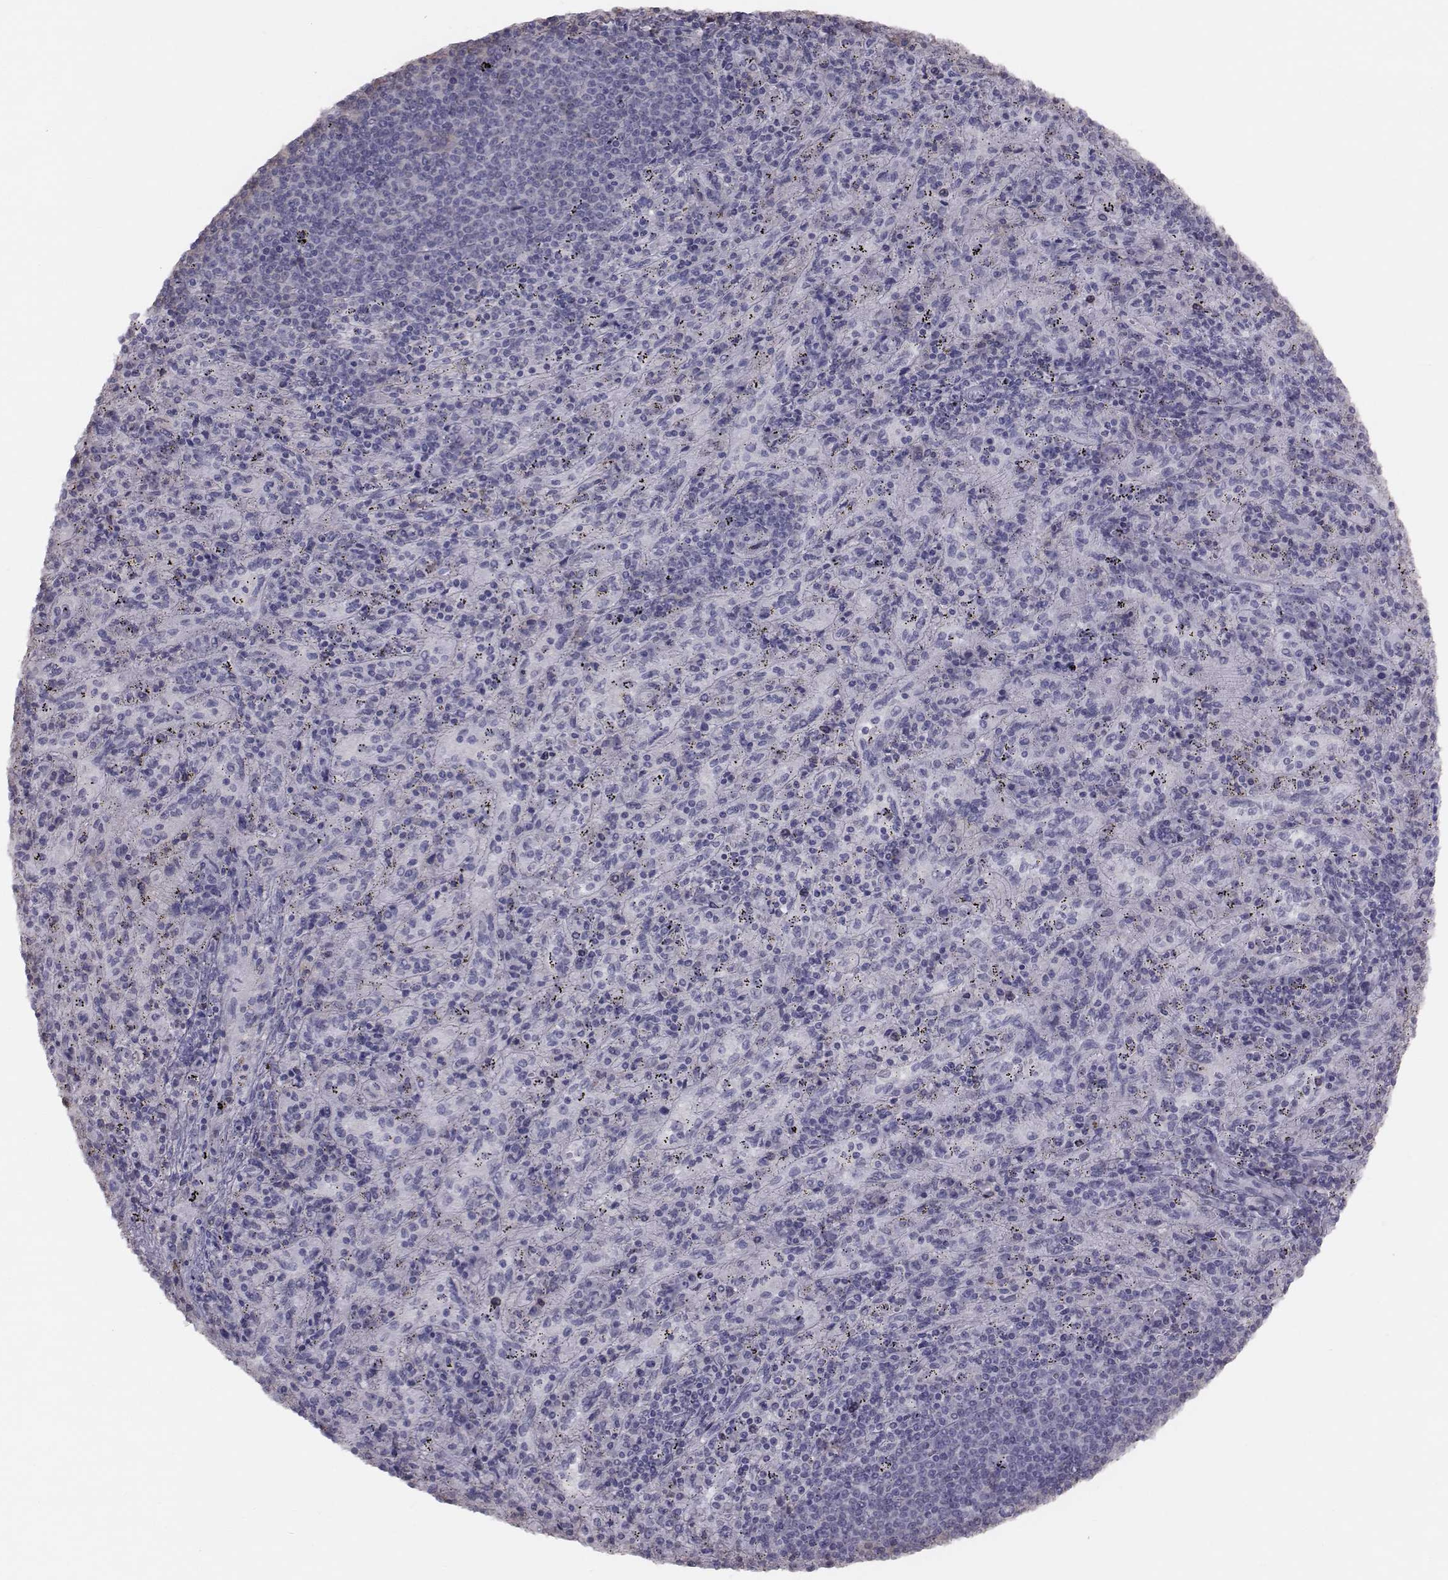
{"staining": {"intensity": "negative", "quantity": "none", "location": "none"}, "tissue": "spleen", "cell_type": "Cells in red pulp", "image_type": "normal", "snomed": [{"axis": "morphology", "description": "Normal tissue, NOS"}, {"axis": "topography", "description": "Spleen"}], "caption": "DAB (3,3'-diaminobenzidine) immunohistochemical staining of unremarkable human spleen reveals no significant staining in cells in red pulp. (IHC, brightfield microscopy, high magnification).", "gene": "GARIN3", "patient": {"sex": "male", "age": 57}}